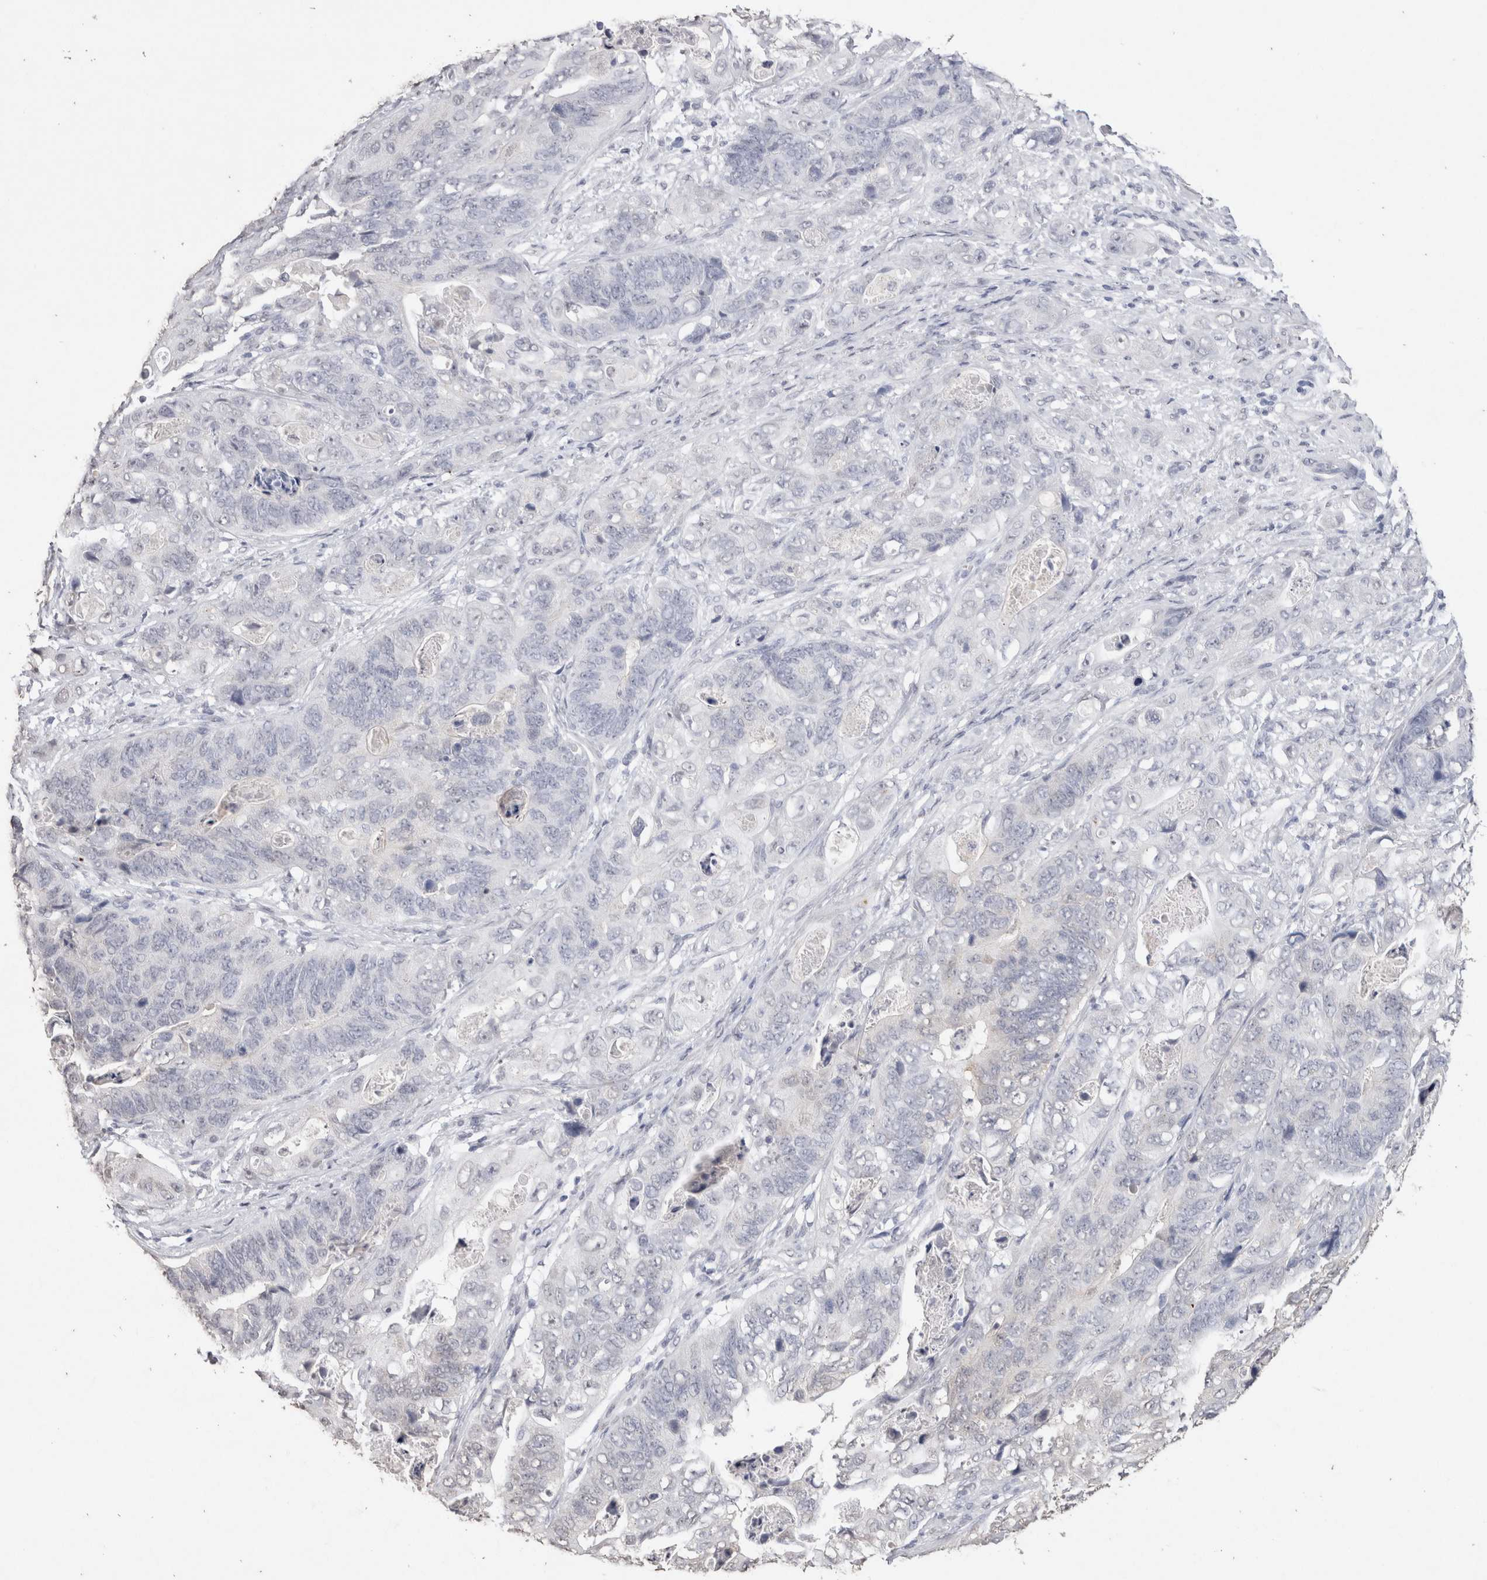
{"staining": {"intensity": "negative", "quantity": "none", "location": "none"}, "tissue": "stomach cancer", "cell_type": "Tumor cells", "image_type": "cancer", "snomed": [{"axis": "morphology", "description": "Adenocarcinoma, NOS"}, {"axis": "topography", "description": "Stomach"}], "caption": "The immunohistochemistry (IHC) histopathology image has no significant staining in tumor cells of adenocarcinoma (stomach) tissue. The staining was performed using DAB (3,3'-diaminobenzidine) to visualize the protein expression in brown, while the nuclei were stained in blue with hematoxylin (Magnification: 20x).", "gene": "LGALS2", "patient": {"sex": "female", "age": 89}}